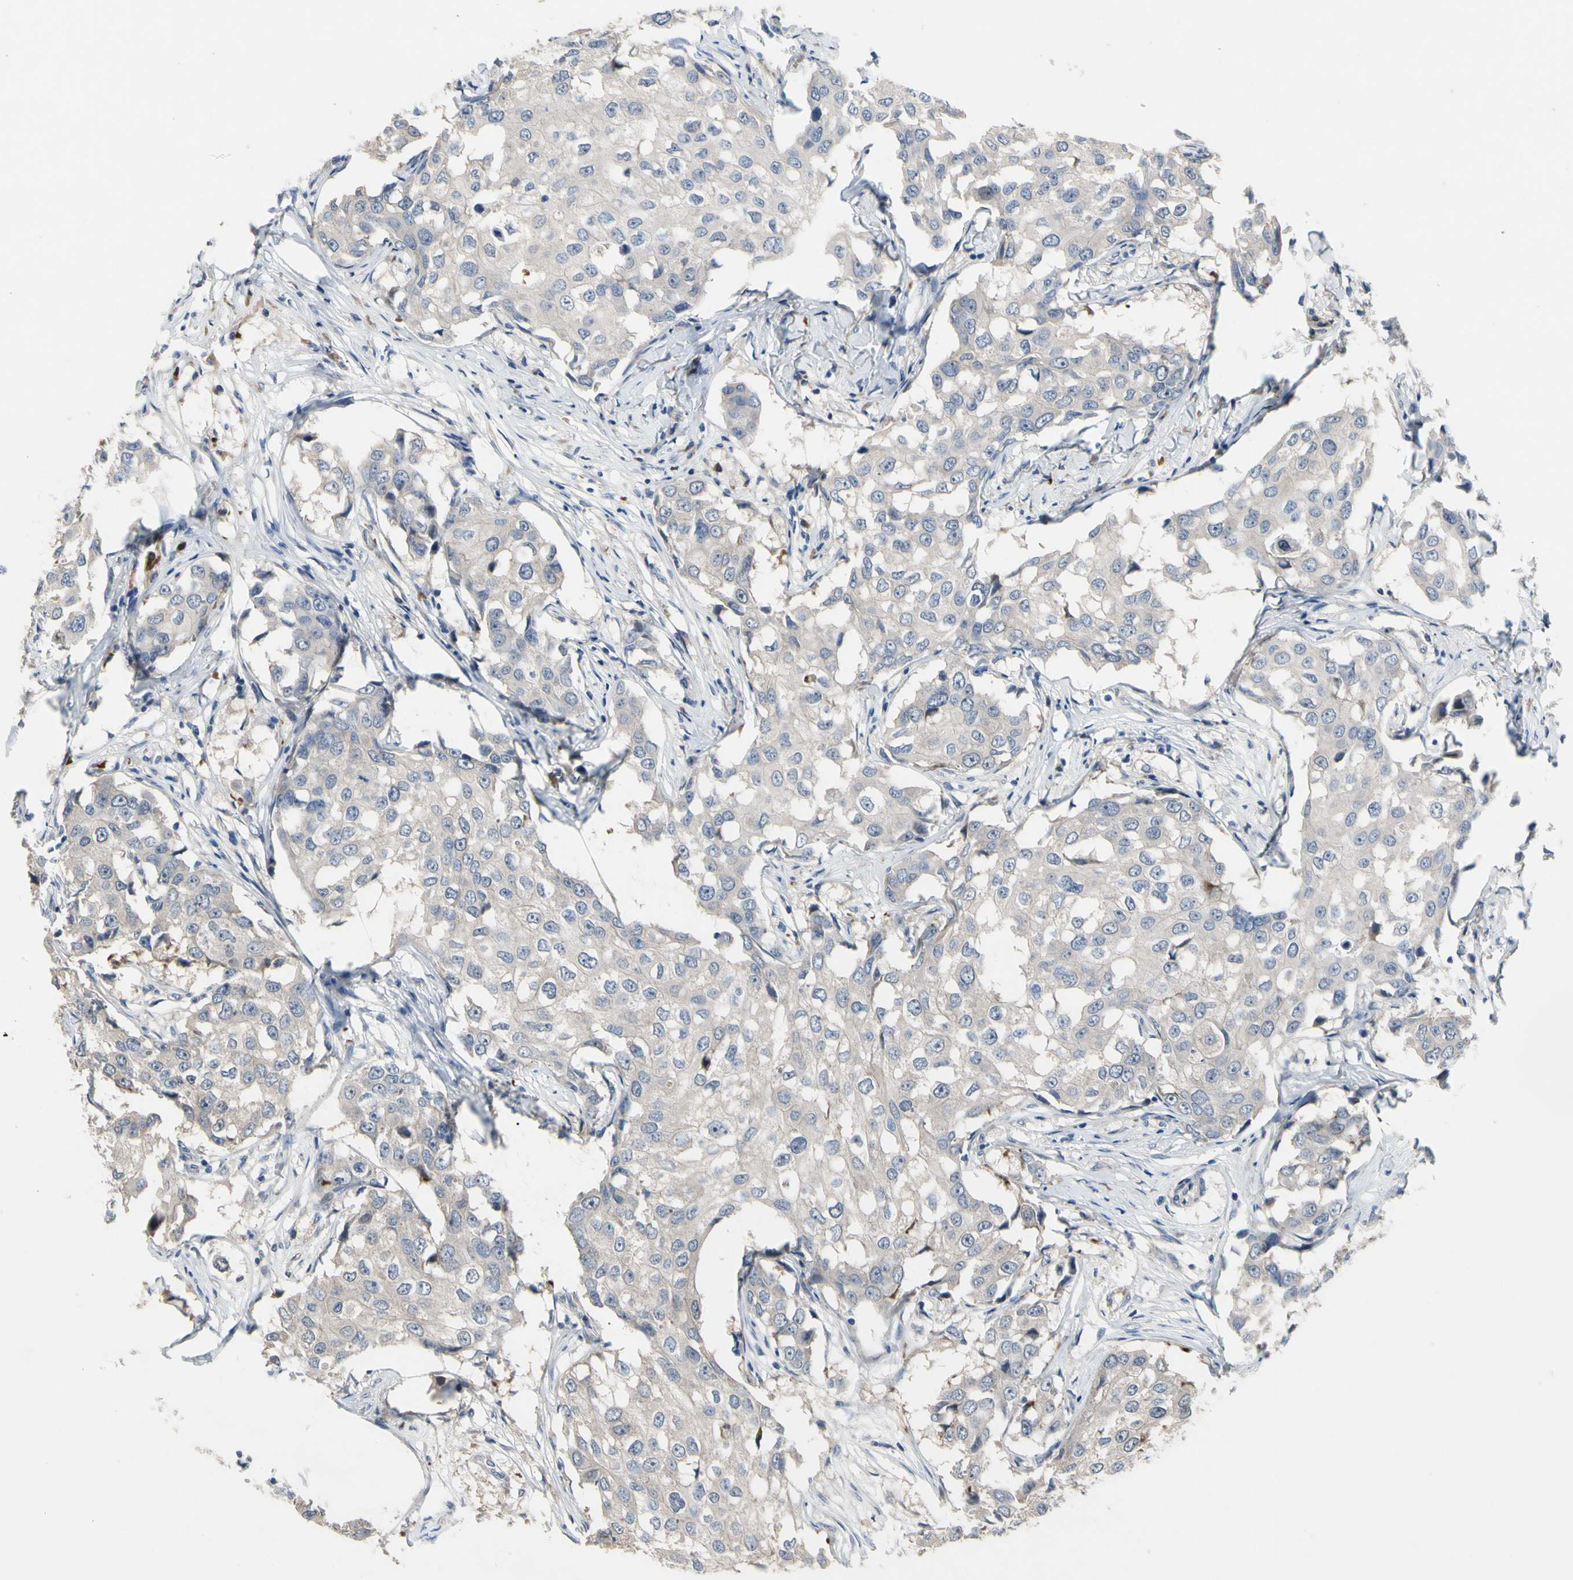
{"staining": {"intensity": "negative", "quantity": "none", "location": "none"}, "tissue": "breast cancer", "cell_type": "Tumor cells", "image_type": "cancer", "snomed": [{"axis": "morphology", "description": "Duct carcinoma"}, {"axis": "topography", "description": "Breast"}], "caption": "Breast cancer was stained to show a protein in brown. There is no significant expression in tumor cells.", "gene": "HMGCR", "patient": {"sex": "female", "age": 27}}